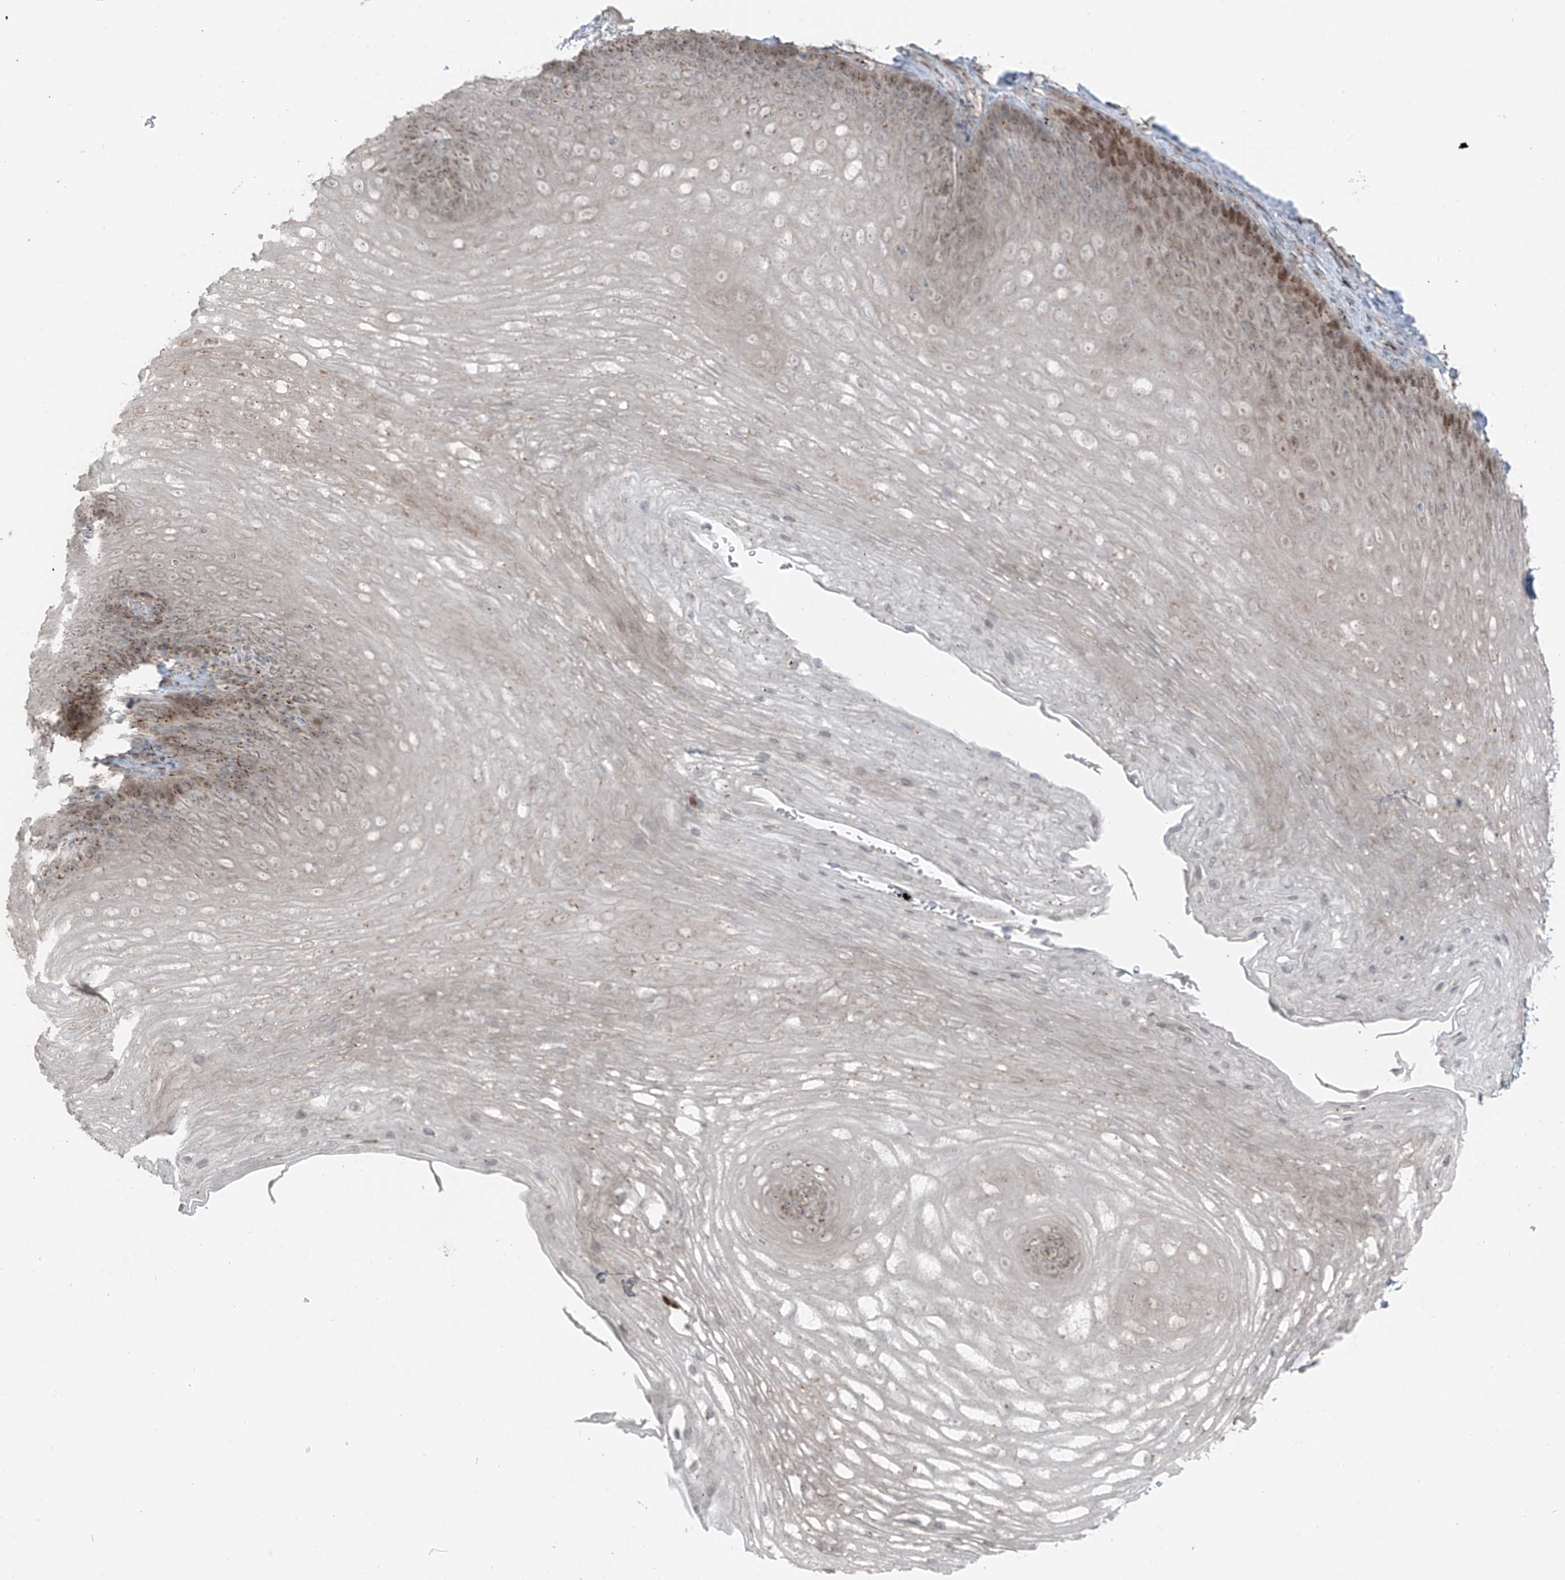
{"staining": {"intensity": "moderate", "quantity": "<25%", "location": "cytoplasmic/membranous,nuclear"}, "tissue": "esophagus", "cell_type": "Squamous epithelial cells", "image_type": "normal", "snomed": [{"axis": "morphology", "description": "Normal tissue, NOS"}, {"axis": "topography", "description": "Esophagus"}], "caption": "An IHC photomicrograph of unremarkable tissue is shown. Protein staining in brown shows moderate cytoplasmic/membranous,nuclear positivity in esophagus within squamous epithelial cells.", "gene": "ERLEC1", "patient": {"sex": "female", "age": 66}}